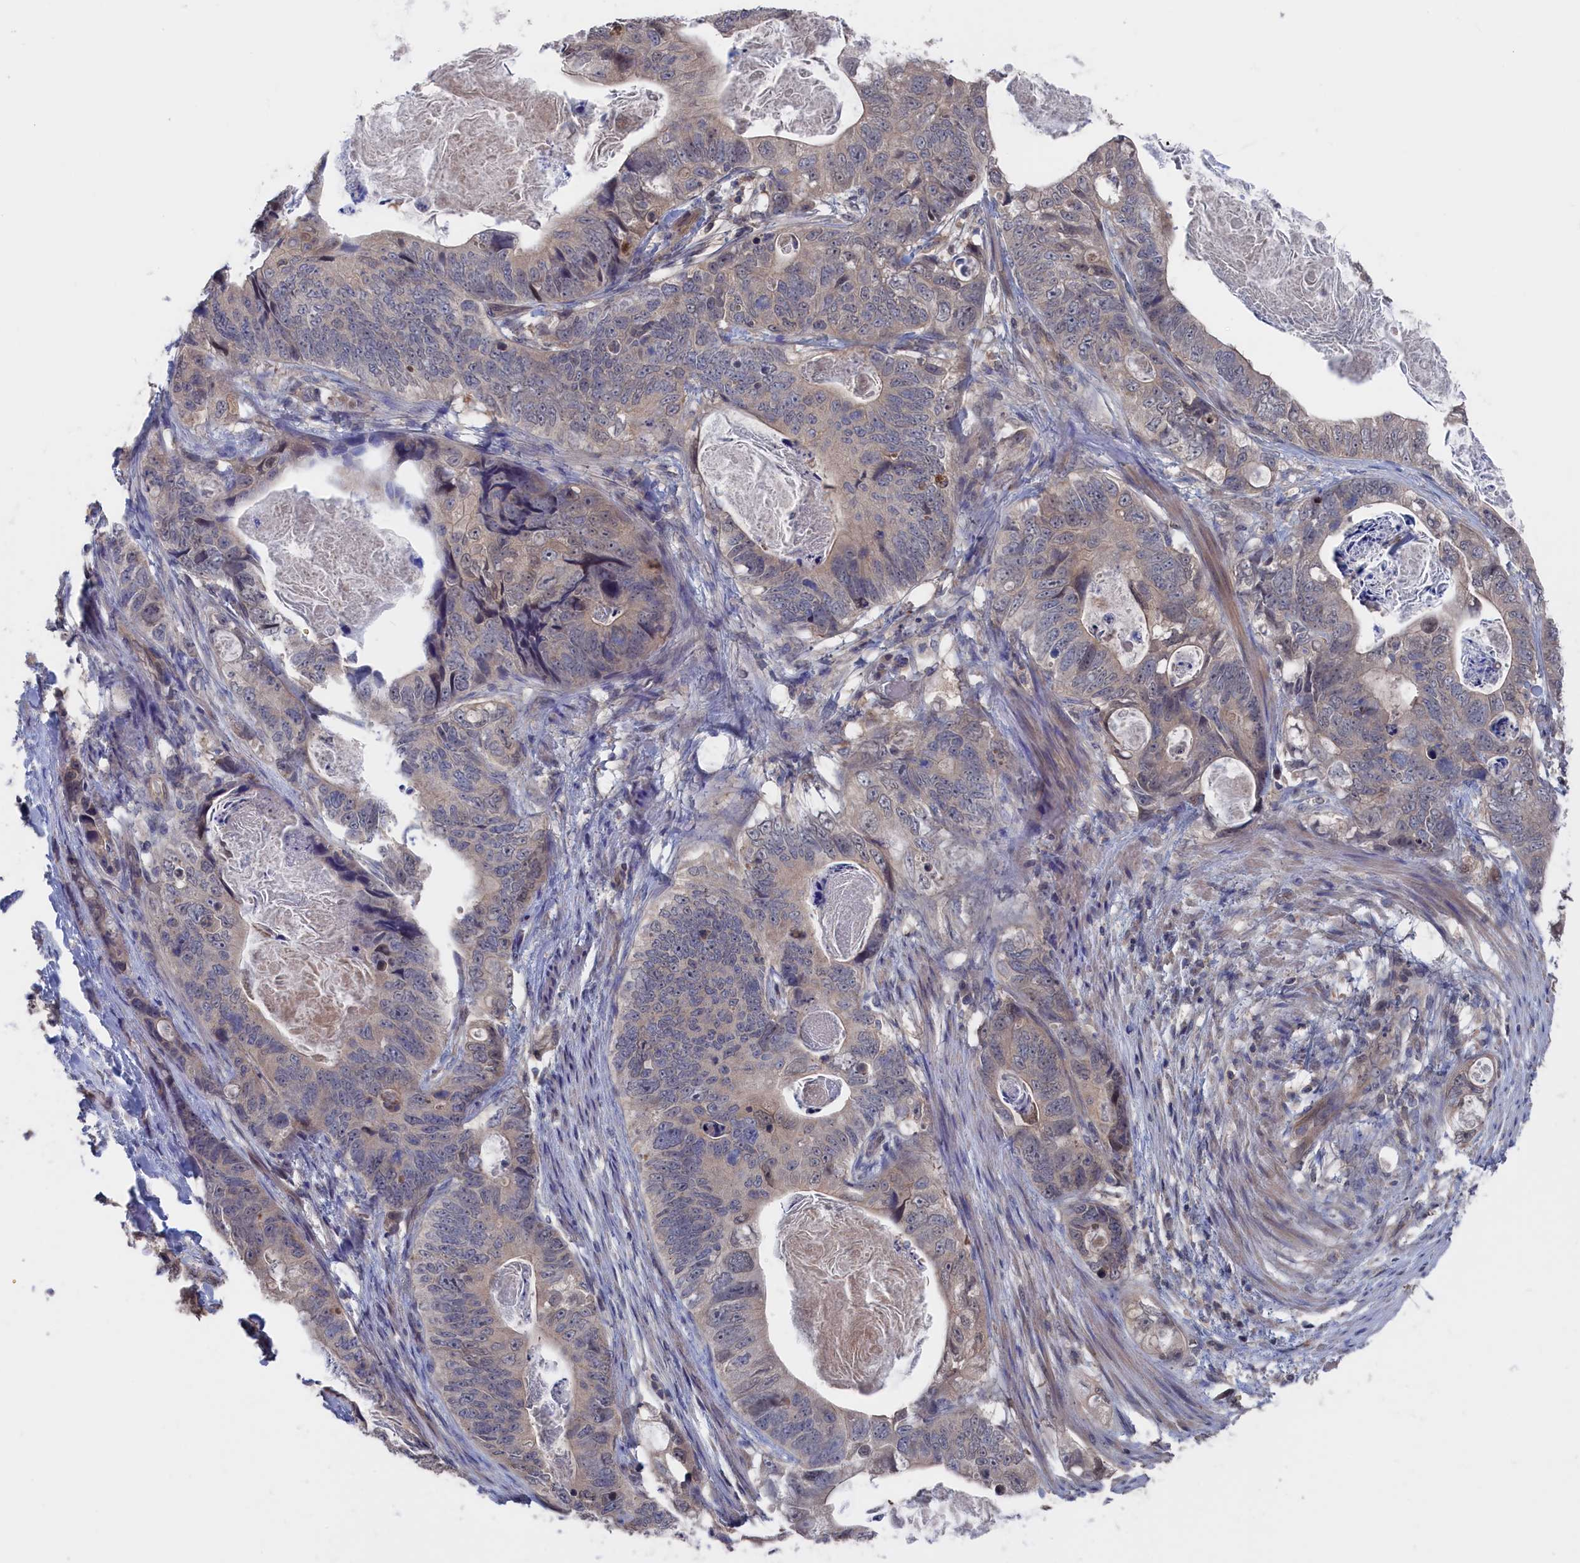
{"staining": {"intensity": "weak", "quantity": "25%-75%", "location": "cytoplasmic/membranous"}, "tissue": "stomach cancer", "cell_type": "Tumor cells", "image_type": "cancer", "snomed": [{"axis": "morphology", "description": "Normal tissue, NOS"}, {"axis": "morphology", "description": "Adenocarcinoma, NOS"}, {"axis": "topography", "description": "Stomach"}], "caption": "Adenocarcinoma (stomach) tissue shows weak cytoplasmic/membranous expression in about 25%-75% of tumor cells", "gene": "NUTF2", "patient": {"sex": "female", "age": 89}}